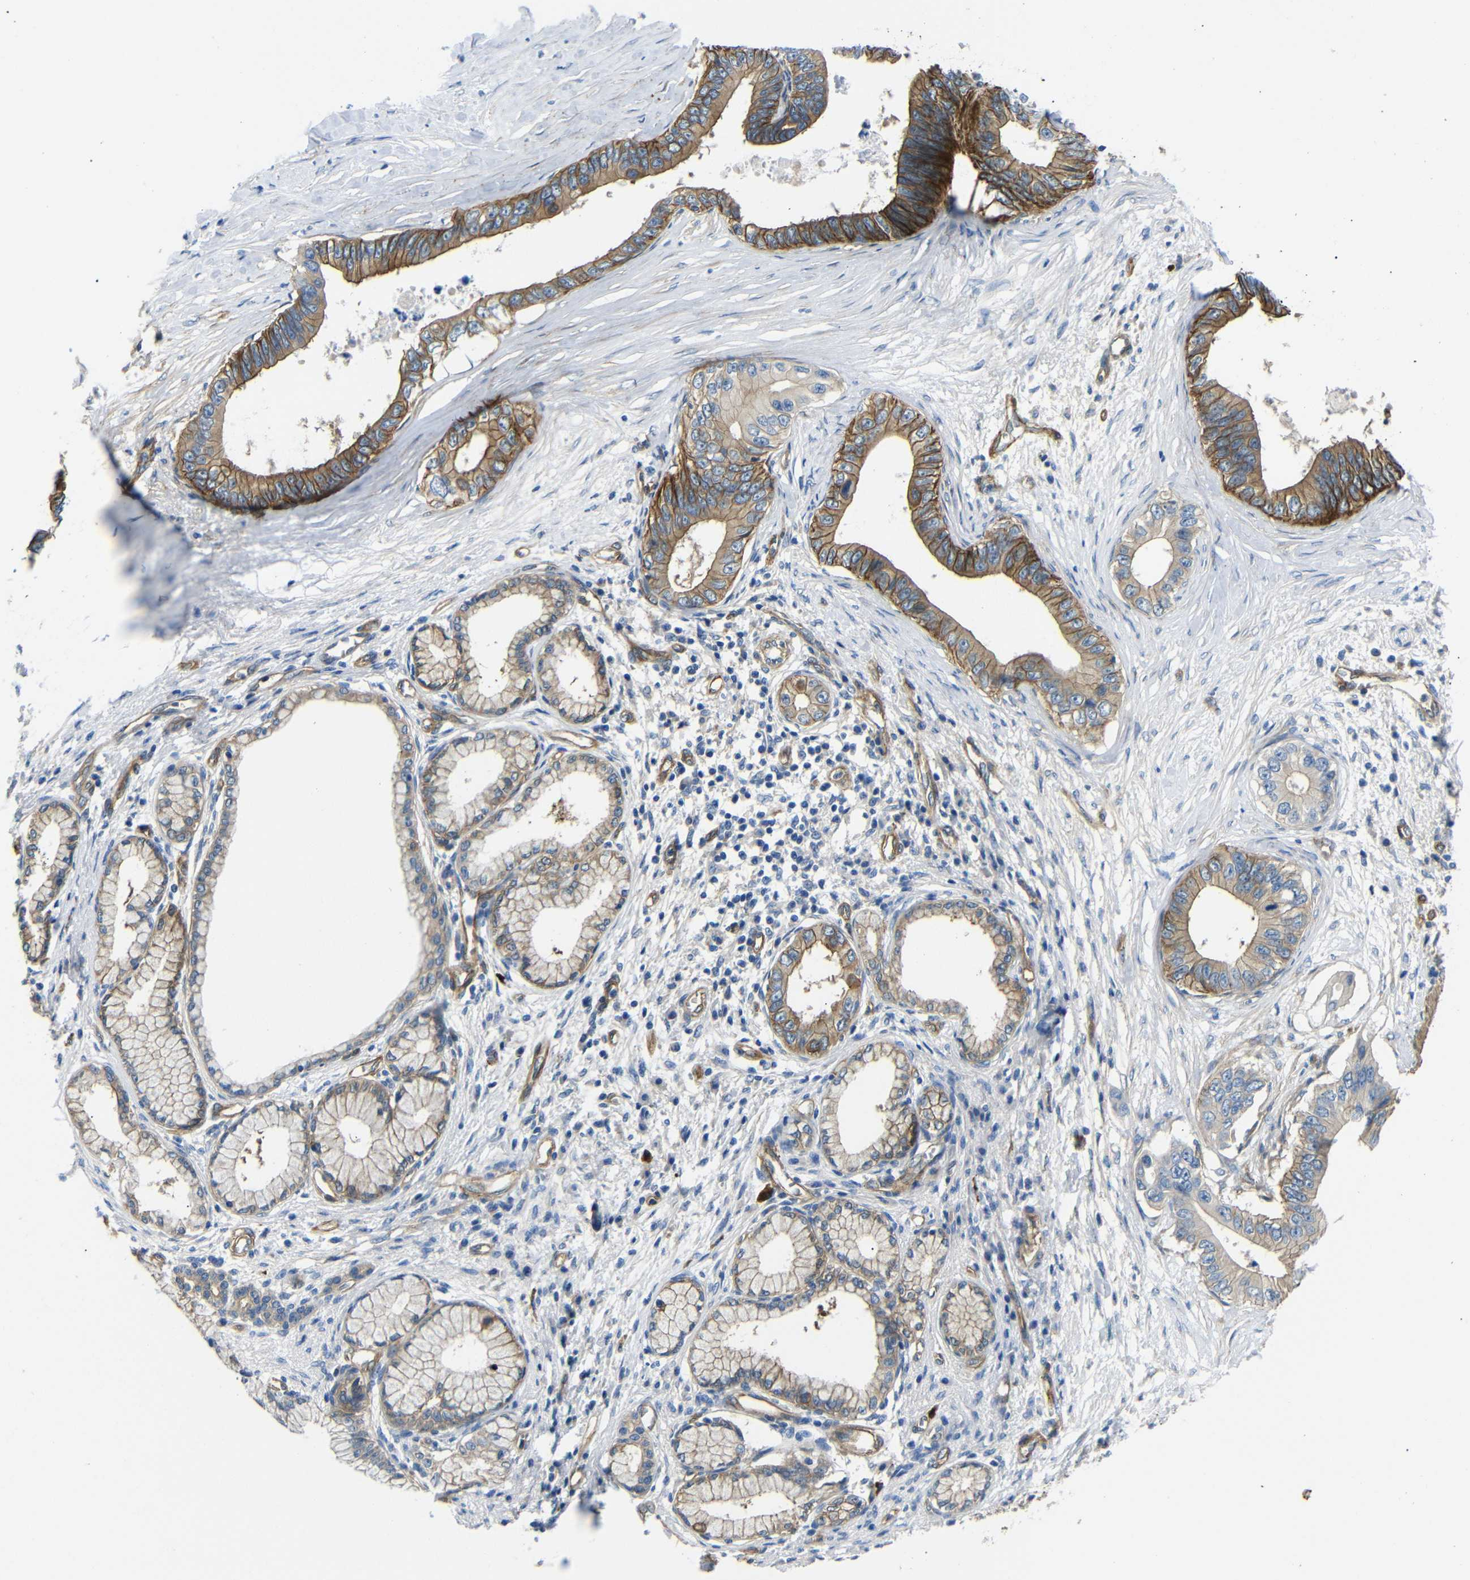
{"staining": {"intensity": "moderate", "quantity": ">75%", "location": "cytoplasmic/membranous"}, "tissue": "pancreatic cancer", "cell_type": "Tumor cells", "image_type": "cancer", "snomed": [{"axis": "morphology", "description": "Adenocarcinoma, NOS"}, {"axis": "topography", "description": "Pancreas"}], "caption": "This is an image of immunohistochemistry staining of adenocarcinoma (pancreatic), which shows moderate staining in the cytoplasmic/membranous of tumor cells.", "gene": "MYO1B", "patient": {"sex": "male", "age": 77}}